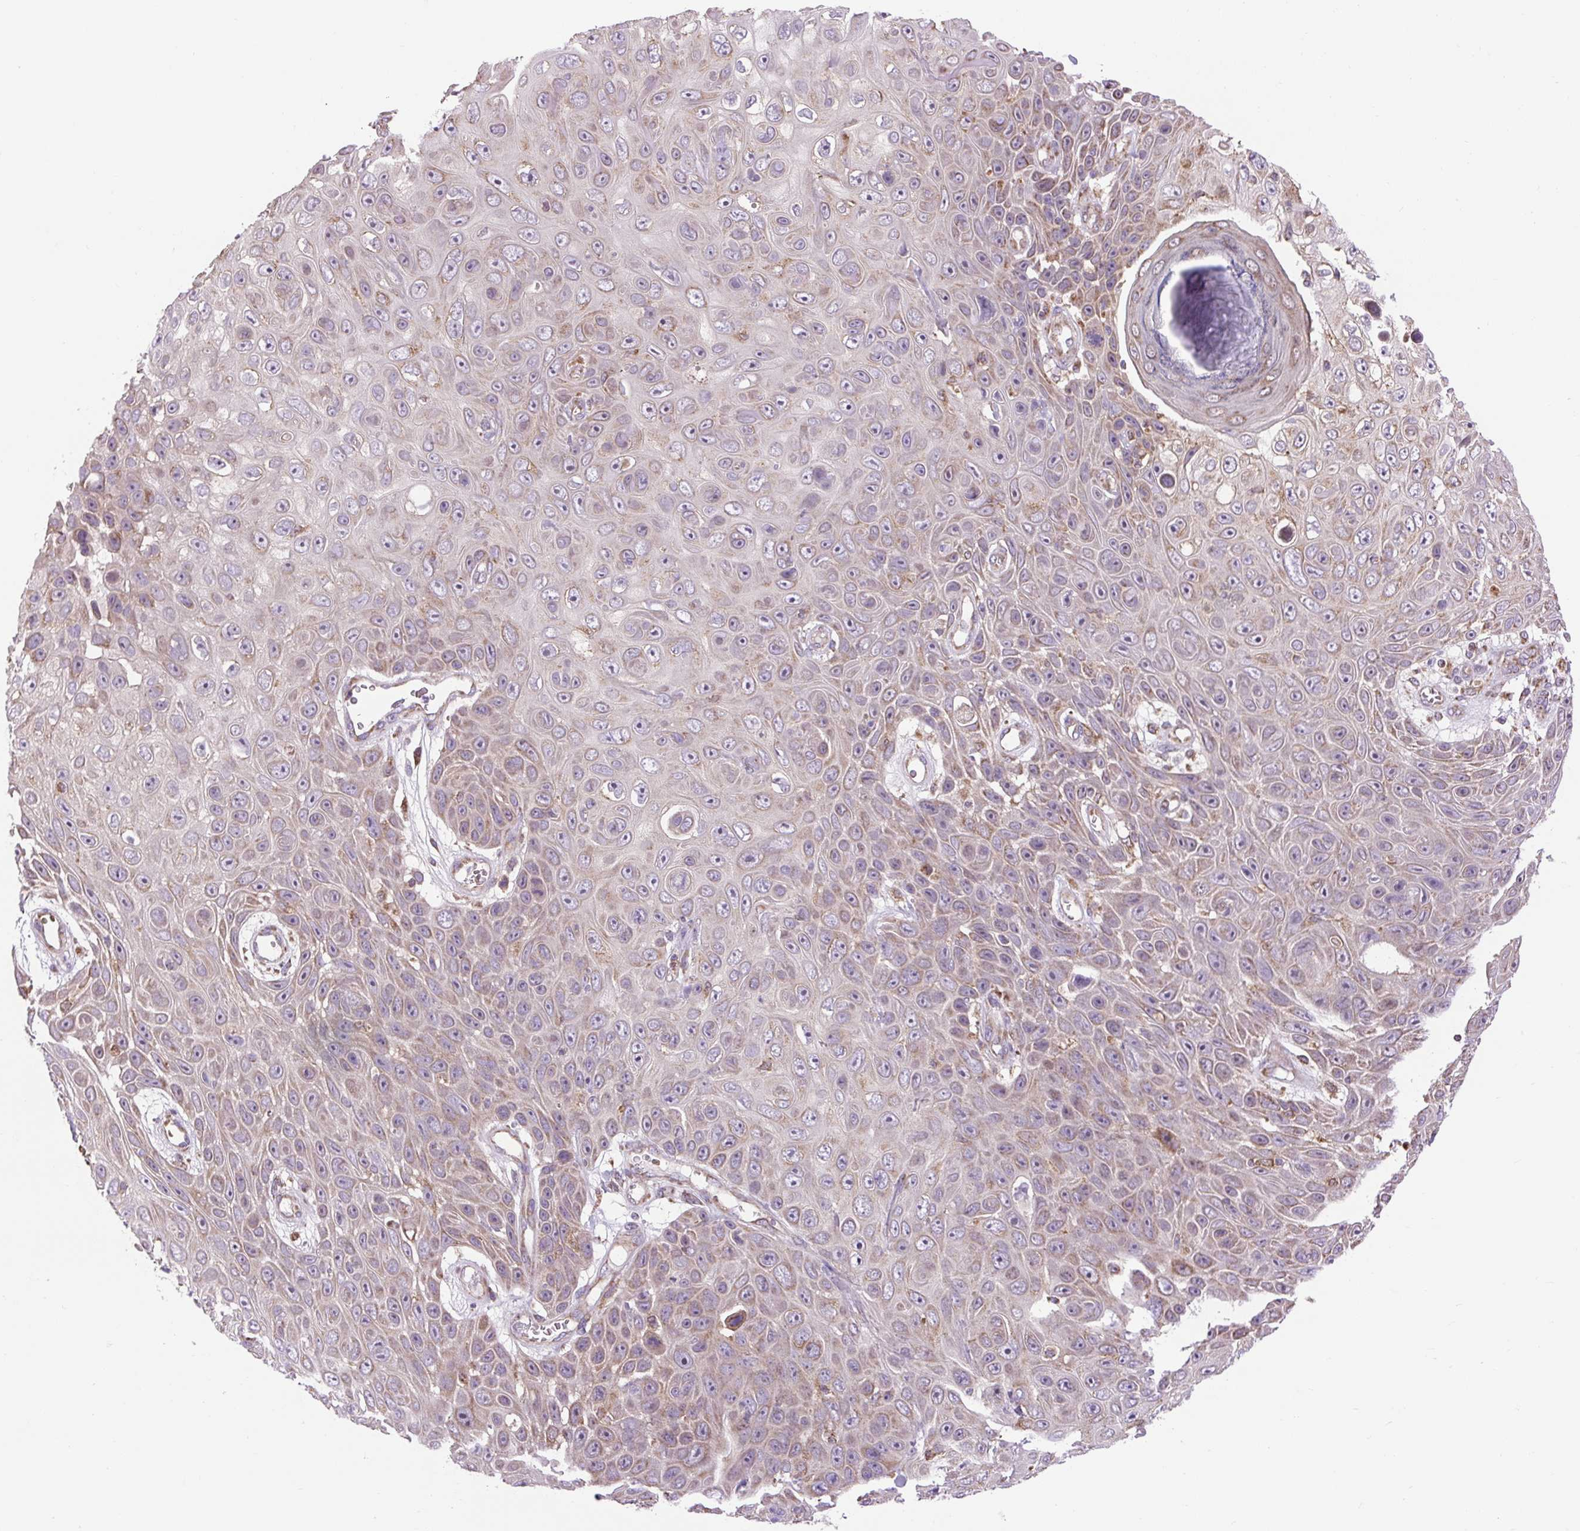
{"staining": {"intensity": "weak", "quantity": "25%-75%", "location": "cytoplasmic/membranous"}, "tissue": "skin cancer", "cell_type": "Tumor cells", "image_type": "cancer", "snomed": [{"axis": "morphology", "description": "Squamous cell carcinoma, NOS"}, {"axis": "topography", "description": "Skin"}], "caption": "Immunohistochemistry (IHC) histopathology image of neoplastic tissue: squamous cell carcinoma (skin) stained using immunohistochemistry shows low levels of weak protein expression localized specifically in the cytoplasmic/membranous of tumor cells, appearing as a cytoplasmic/membranous brown color.", "gene": "PLCG1", "patient": {"sex": "male", "age": 82}}